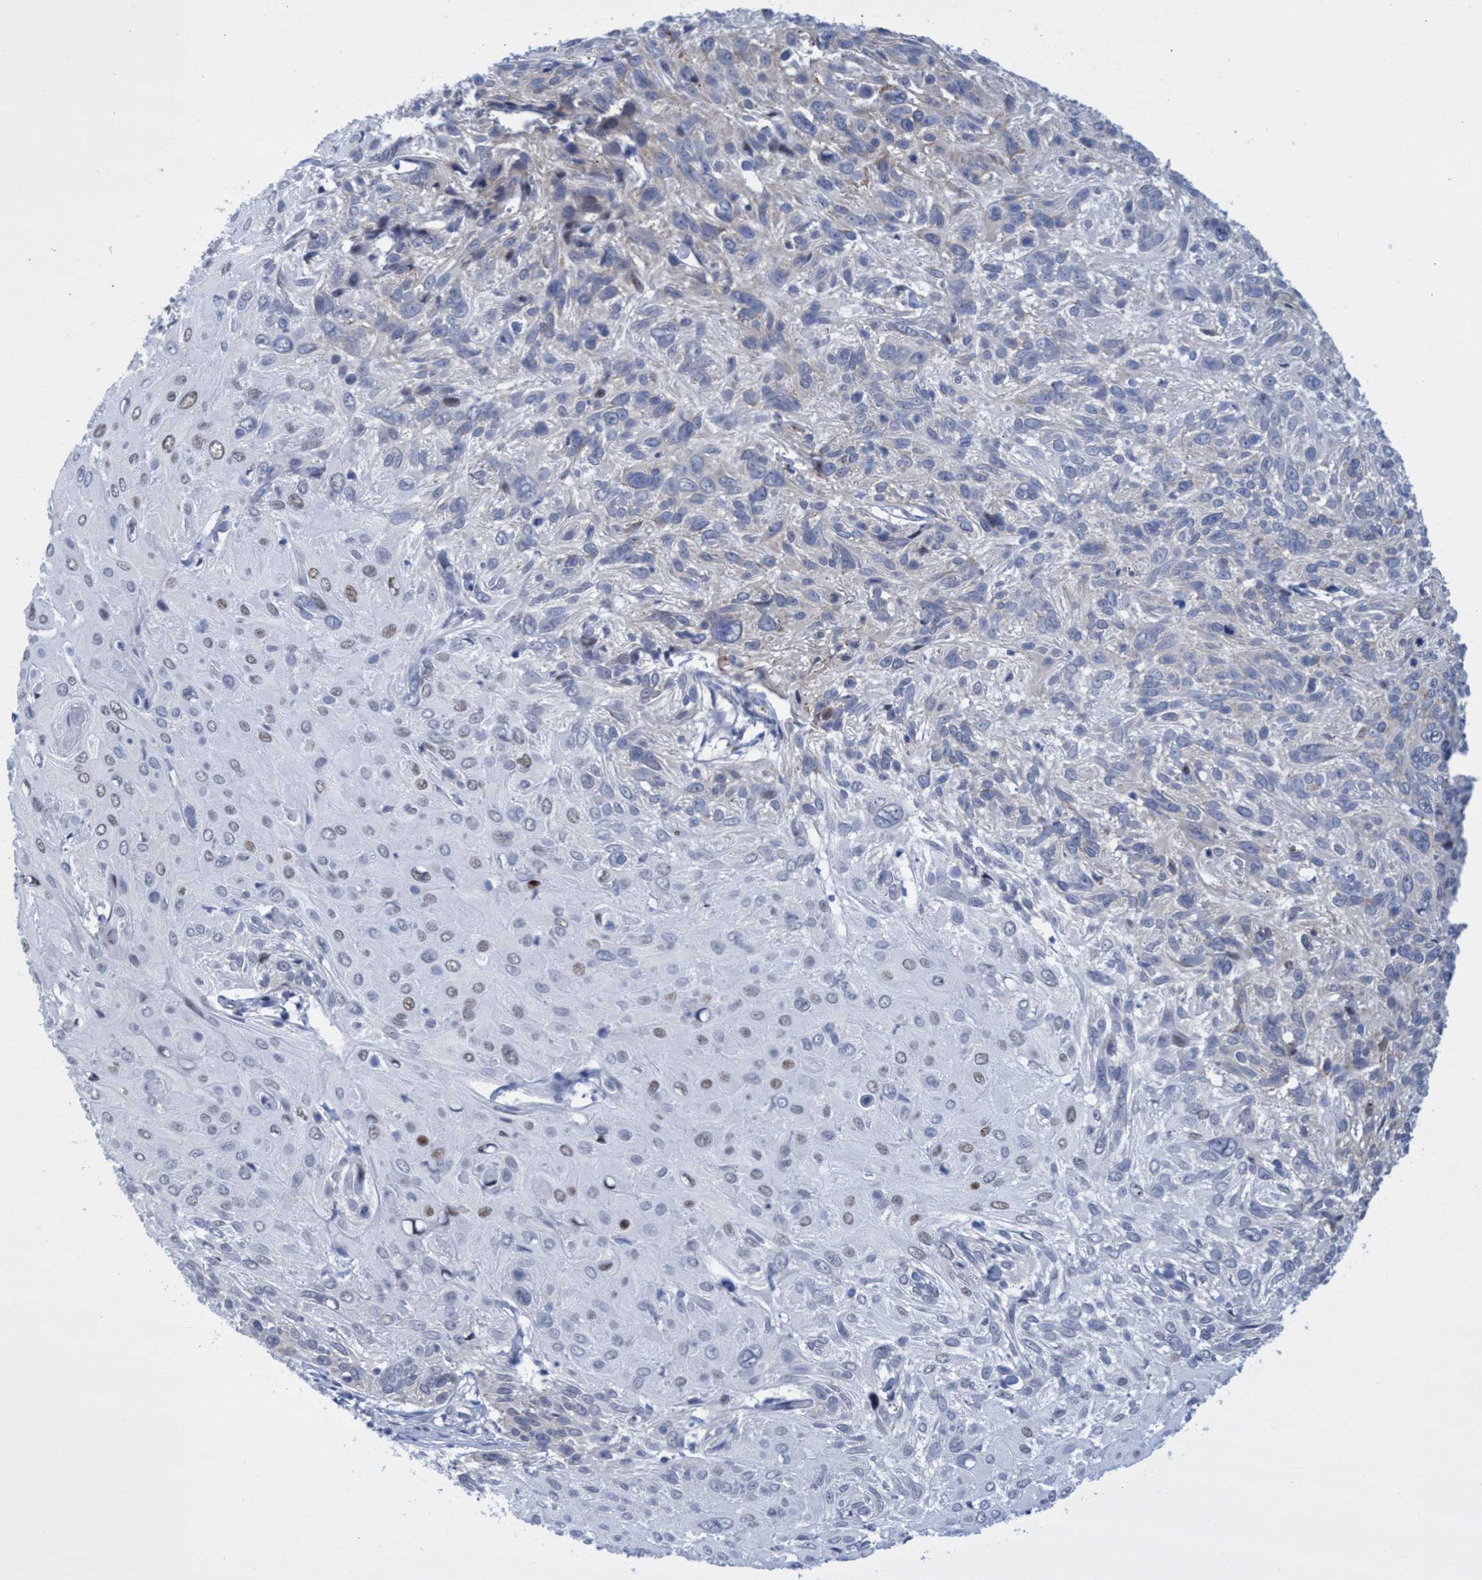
{"staining": {"intensity": "weak", "quantity": "<25%", "location": "nuclear"}, "tissue": "cervical cancer", "cell_type": "Tumor cells", "image_type": "cancer", "snomed": [{"axis": "morphology", "description": "Squamous cell carcinoma, NOS"}, {"axis": "topography", "description": "Cervix"}], "caption": "Micrograph shows no protein expression in tumor cells of squamous cell carcinoma (cervical) tissue. Nuclei are stained in blue.", "gene": "R3HCC1", "patient": {"sex": "female", "age": 51}}